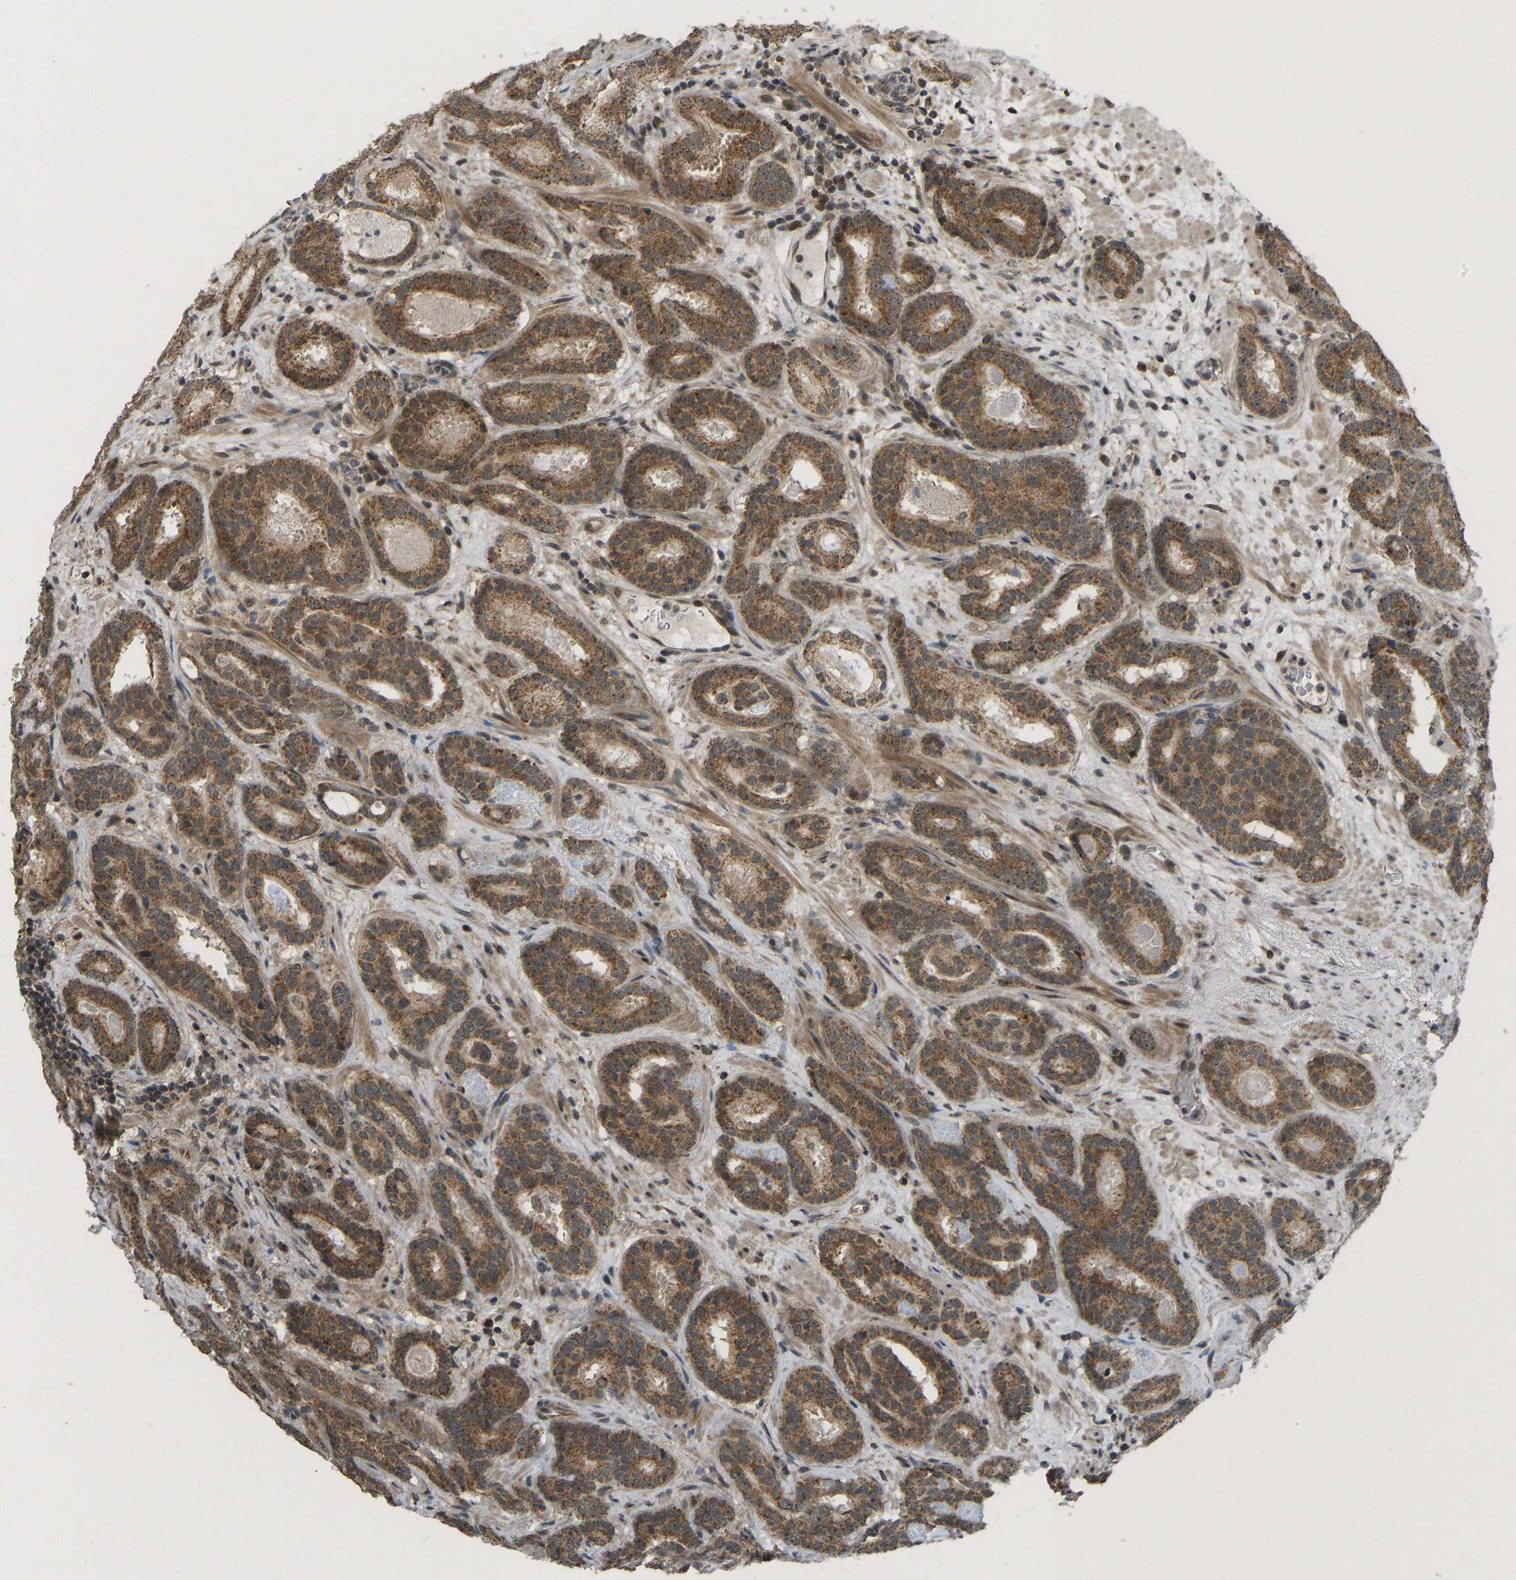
{"staining": {"intensity": "strong", "quantity": ">75%", "location": "cytoplasmic/membranous"}, "tissue": "prostate cancer", "cell_type": "Tumor cells", "image_type": "cancer", "snomed": [{"axis": "morphology", "description": "Adenocarcinoma, Low grade"}, {"axis": "topography", "description": "Prostate"}], "caption": "Brown immunohistochemical staining in human prostate low-grade adenocarcinoma demonstrates strong cytoplasmic/membranous expression in about >75% of tumor cells.", "gene": "ACADS", "patient": {"sex": "male", "age": 69}}